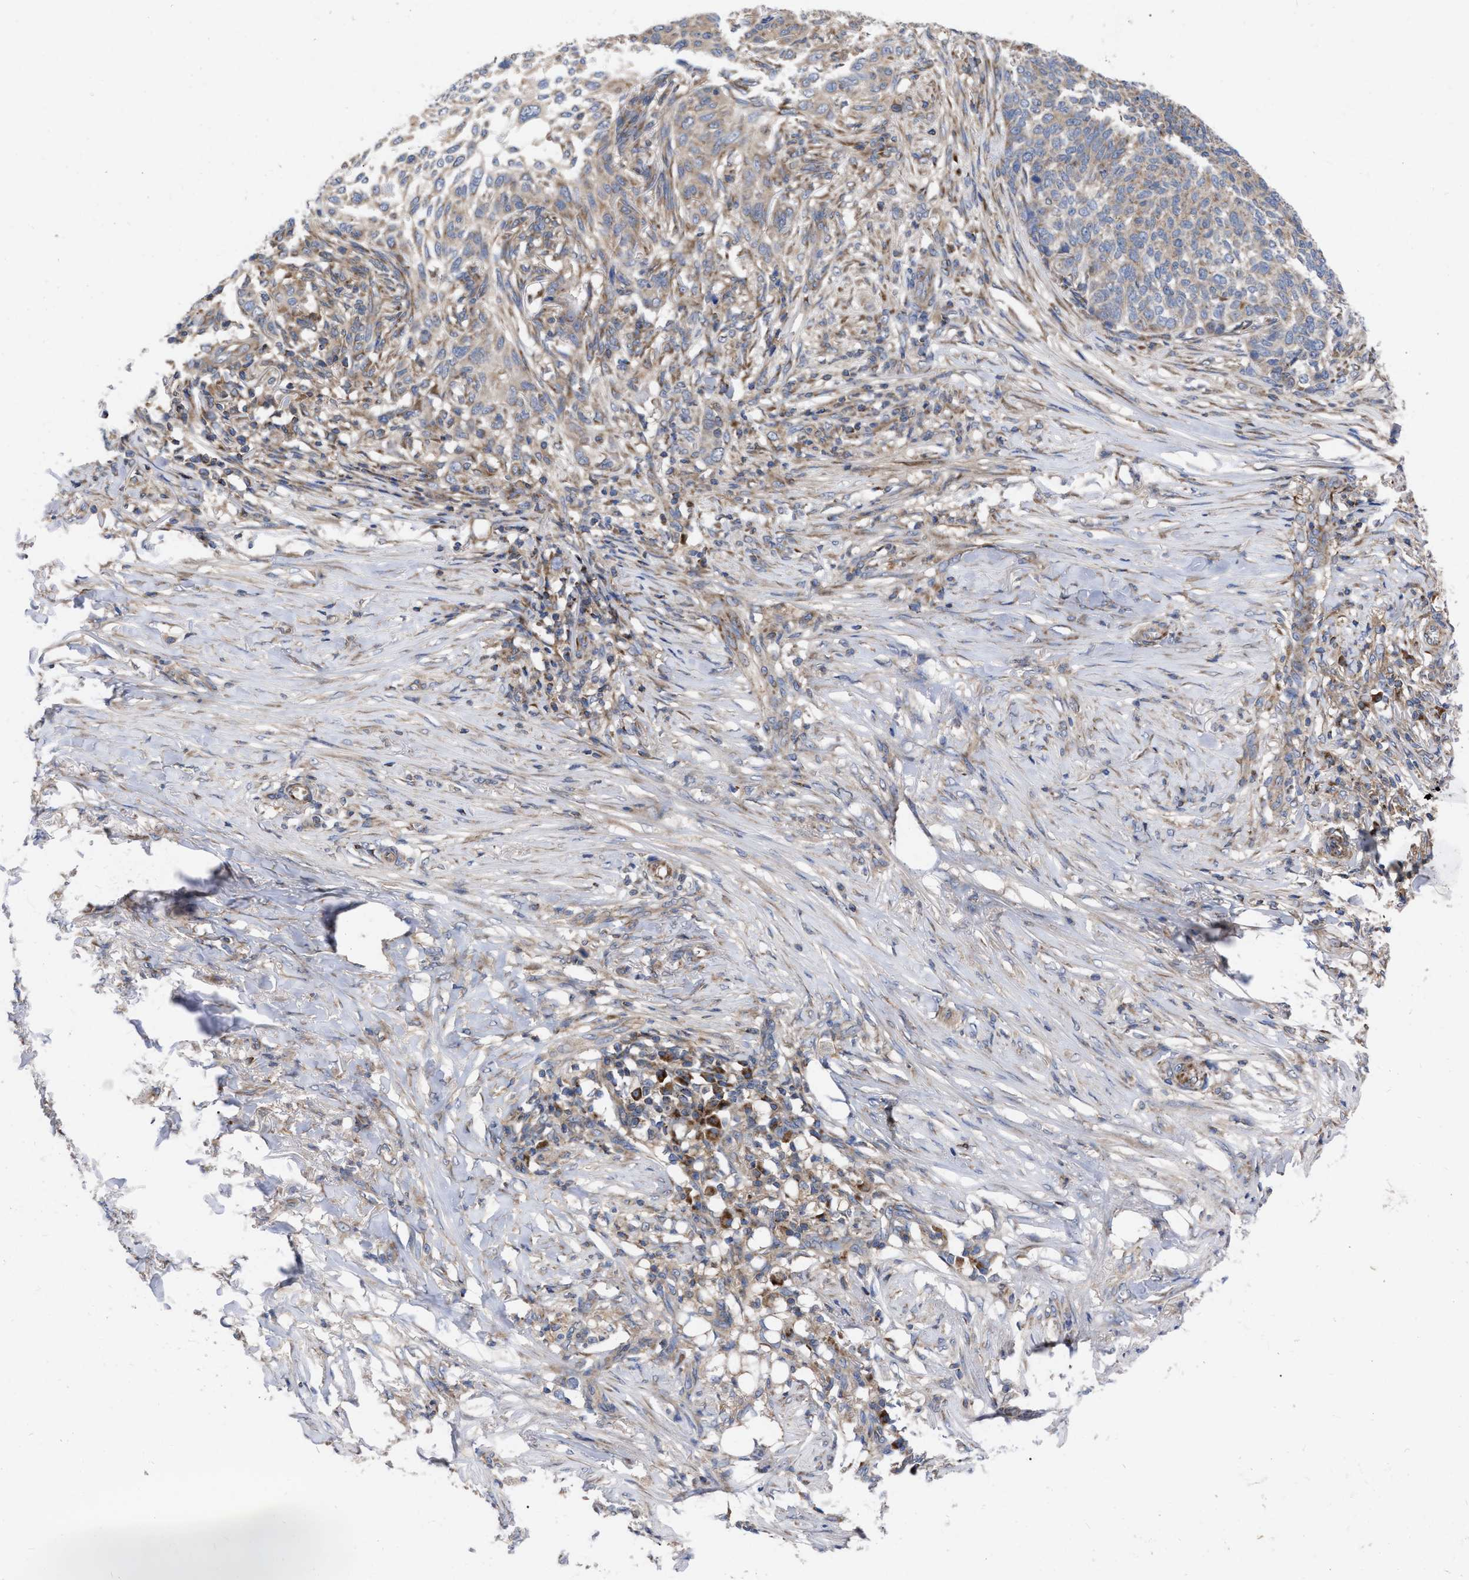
{"staining": {"intensity": "moderate", "quantity": "25%-75%", "location": "cytoplasmic/membranous"}, "tissue": "skin cancer", "cell_type": "Tumor cells", "image_type": "cancer", "snomed": [{"axis": "morphology", "description": "Basal cell carcinoma"}, {"axis": "topography", "description": "Skin"}], "caption": "Protein expression analysis of skin basal cell carcinoma exhibits moderate cytoplasmic/membranous expression in about 25%-75% of tumor cells.", "gene": "CDKN2C", "patient": {"sex": "male", "age": 85}}